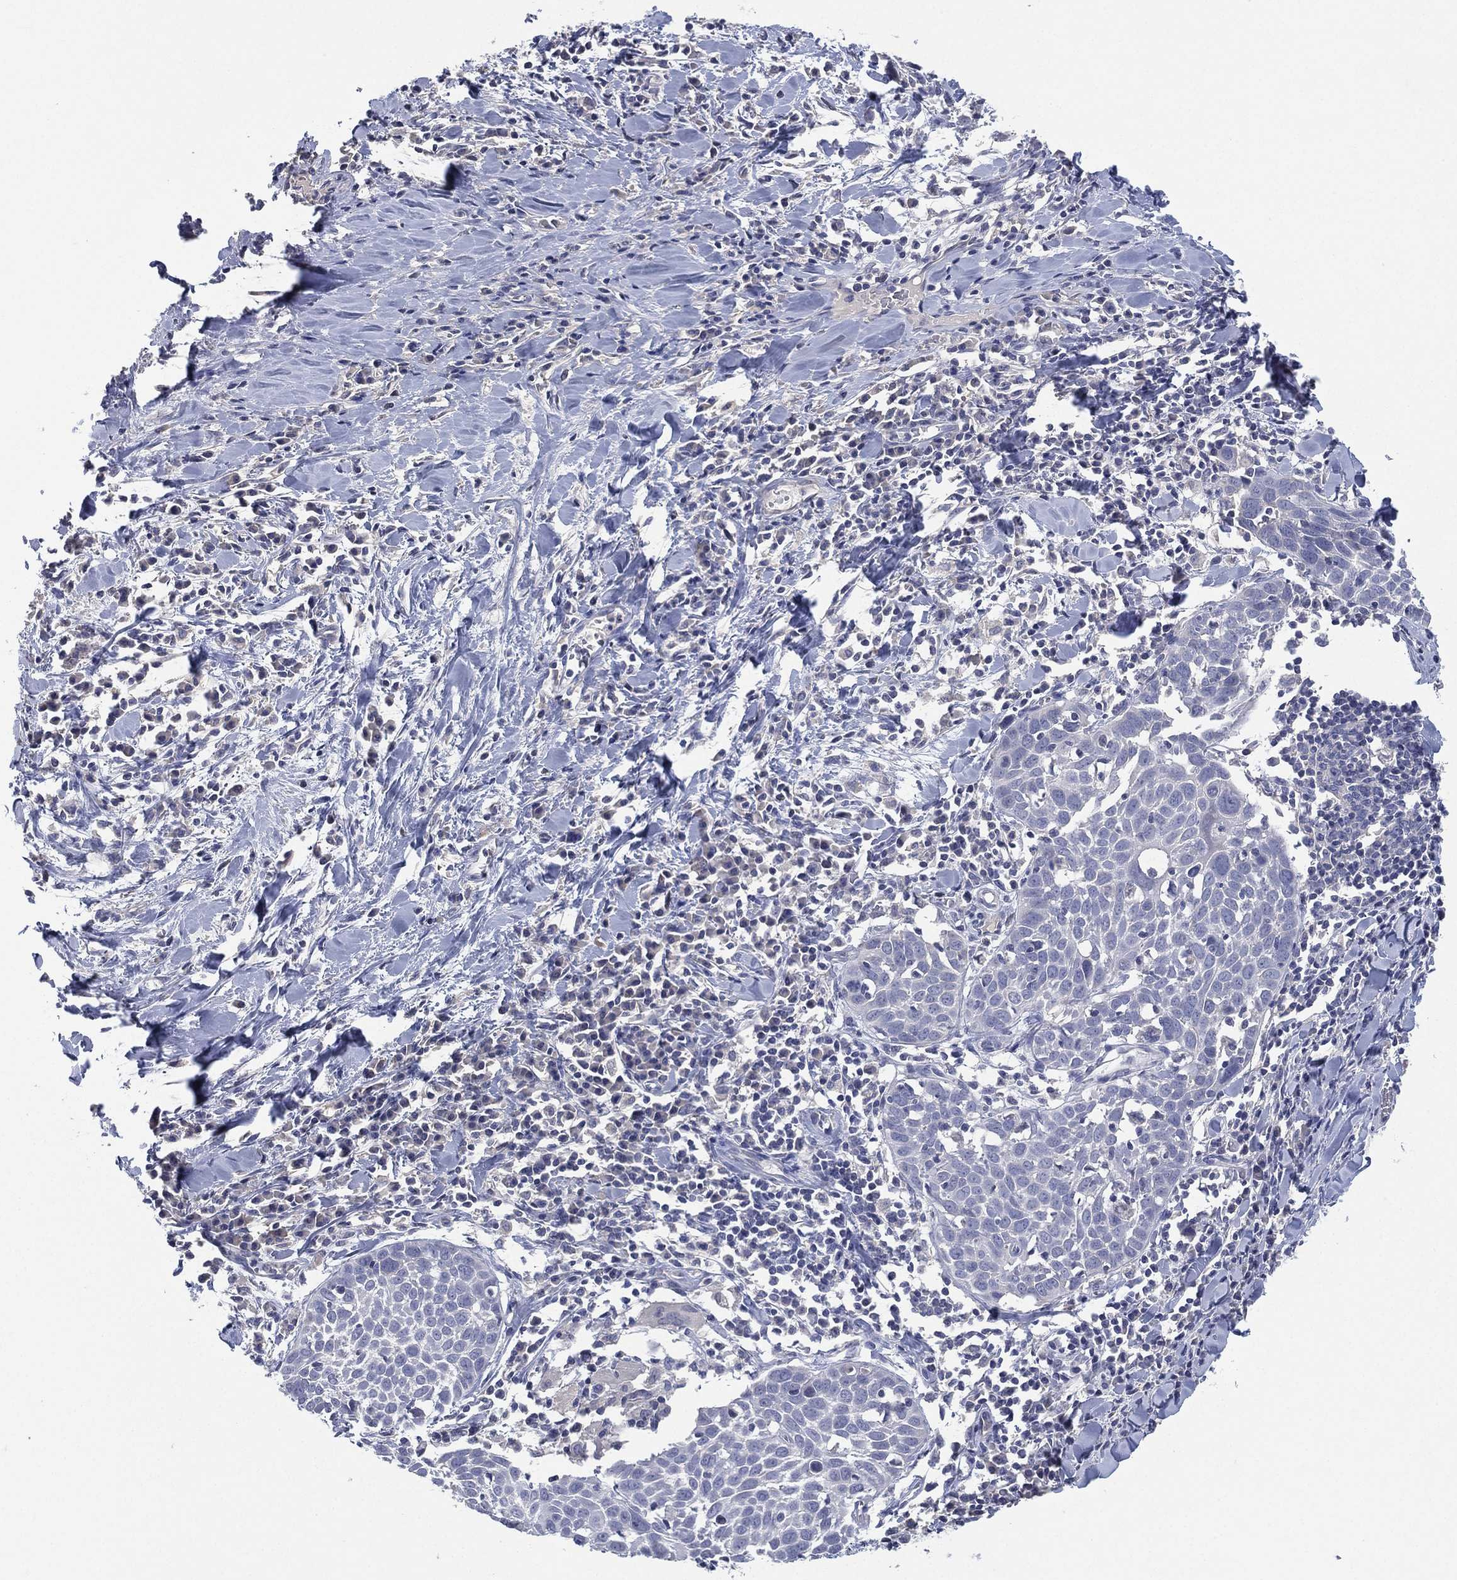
{"staining": {"intensity": "negative", "quantity": "none", "location": "none"}, "tissue": "lung cancer", "cell_type": "Tumor cells", "image_type": "cancer", "snomed": [{"axis": "morphology", "description": "Squamous cell carcinoma, NOS"}, {"axis": "topography", "description": "Lung"}], "caption": "This is a micrograph of IHC staining of lung cancer (squamous cell carcinoma), which shows no expression in tumor cells.", "gene": "KRT35", "patient": {"sex": "male", "age": 57}}